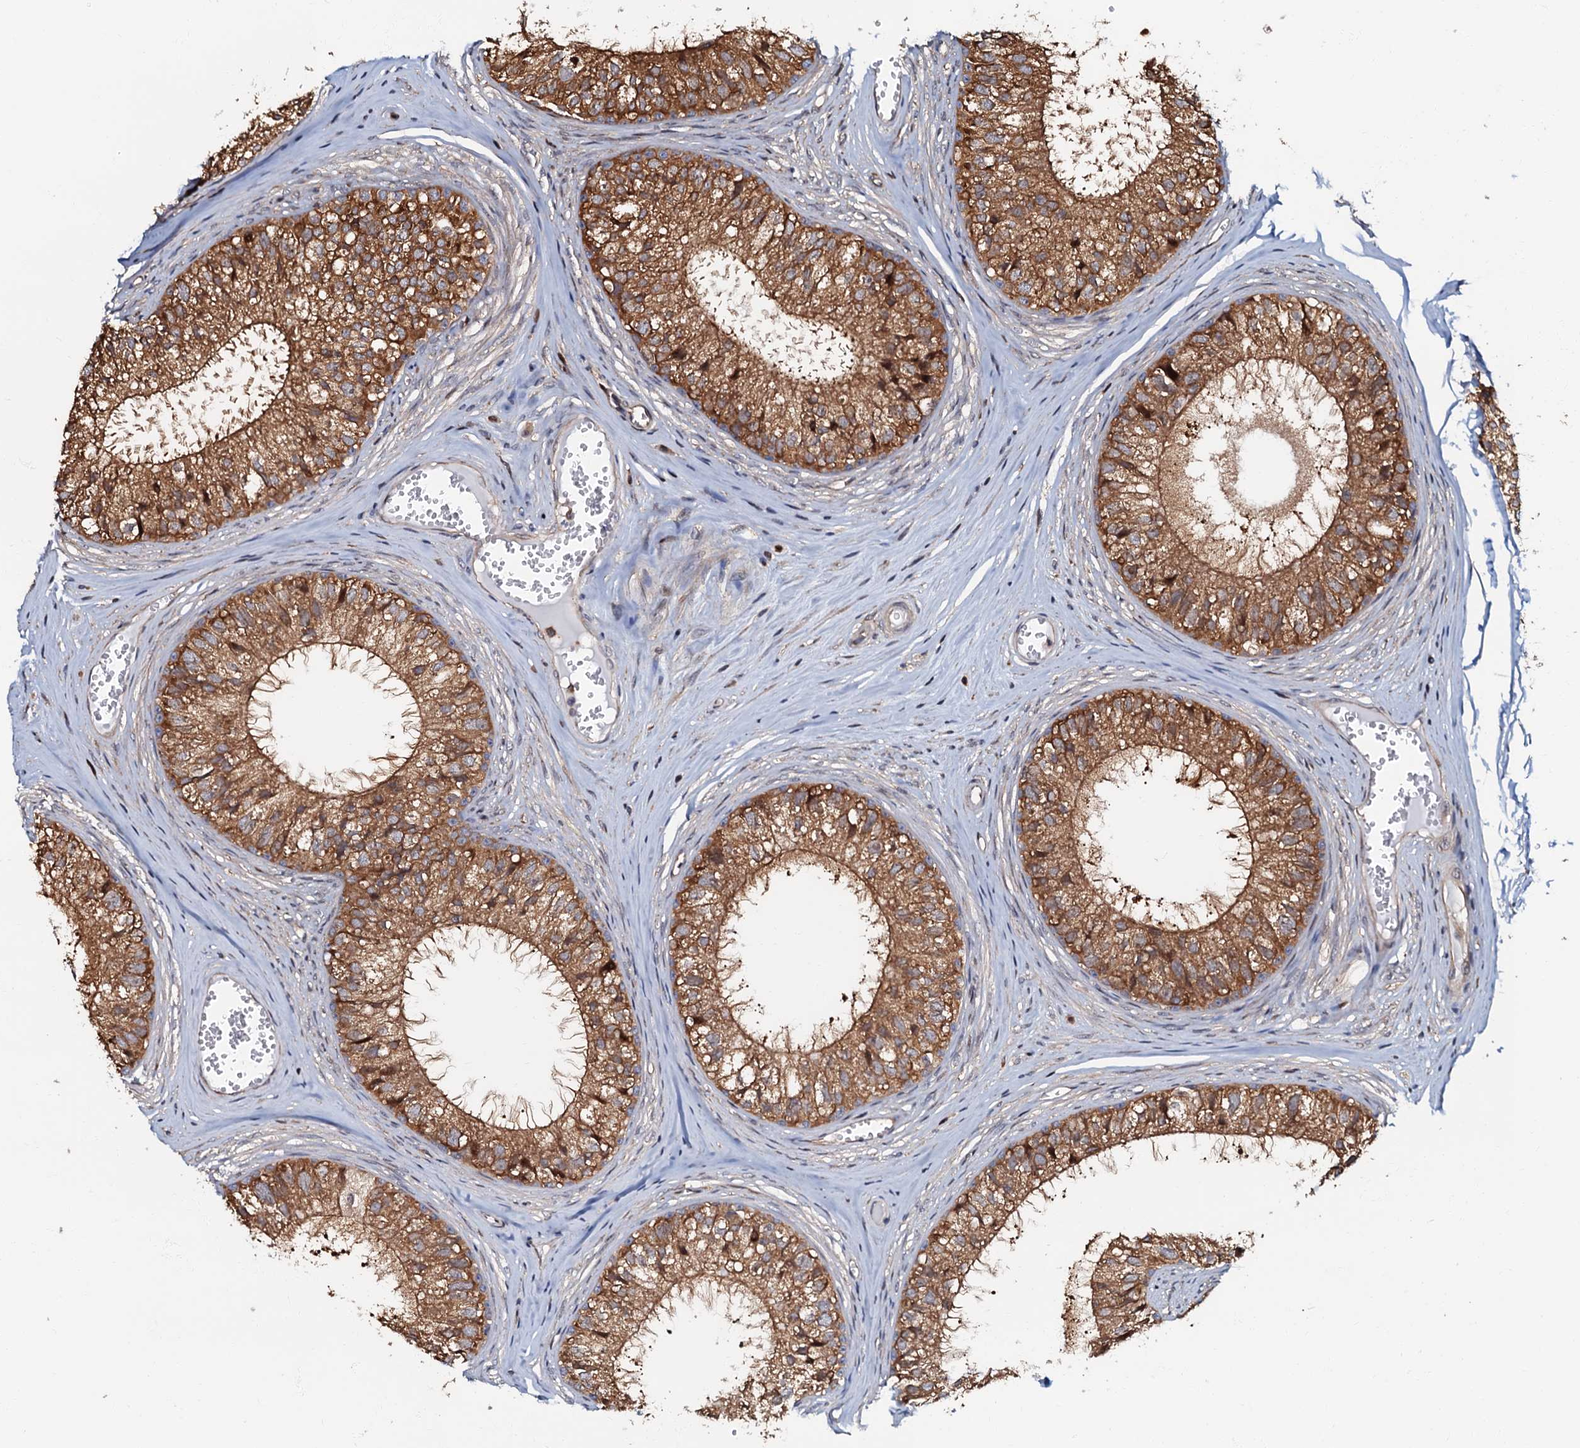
{"staining": {"intensity": "moderate", "quantity": ">75%", "location": "cytoplasmic/membranous"}, "tissue": "epididymis", "cell_type": "Glandular cells", "image_type": "normal", "snomed": [{"axis": "morphology", "description": "Normal tissue, NOS"}, {"axis": "topography", "description": "Epididymis"}], "caption": "High-magnification brightfield microscopy of benign epididymis stained with DAB (brown) and counterstained with hematoxylin (blue). glandular cells exhibit moderate cytoplasmic/membranous staining is seen in about>75% of cells. (DAB = brown stain, brightfield microscopy at high magnification).", "gene": "OSBP", "patient": {"sex": "male", "age": 36}}